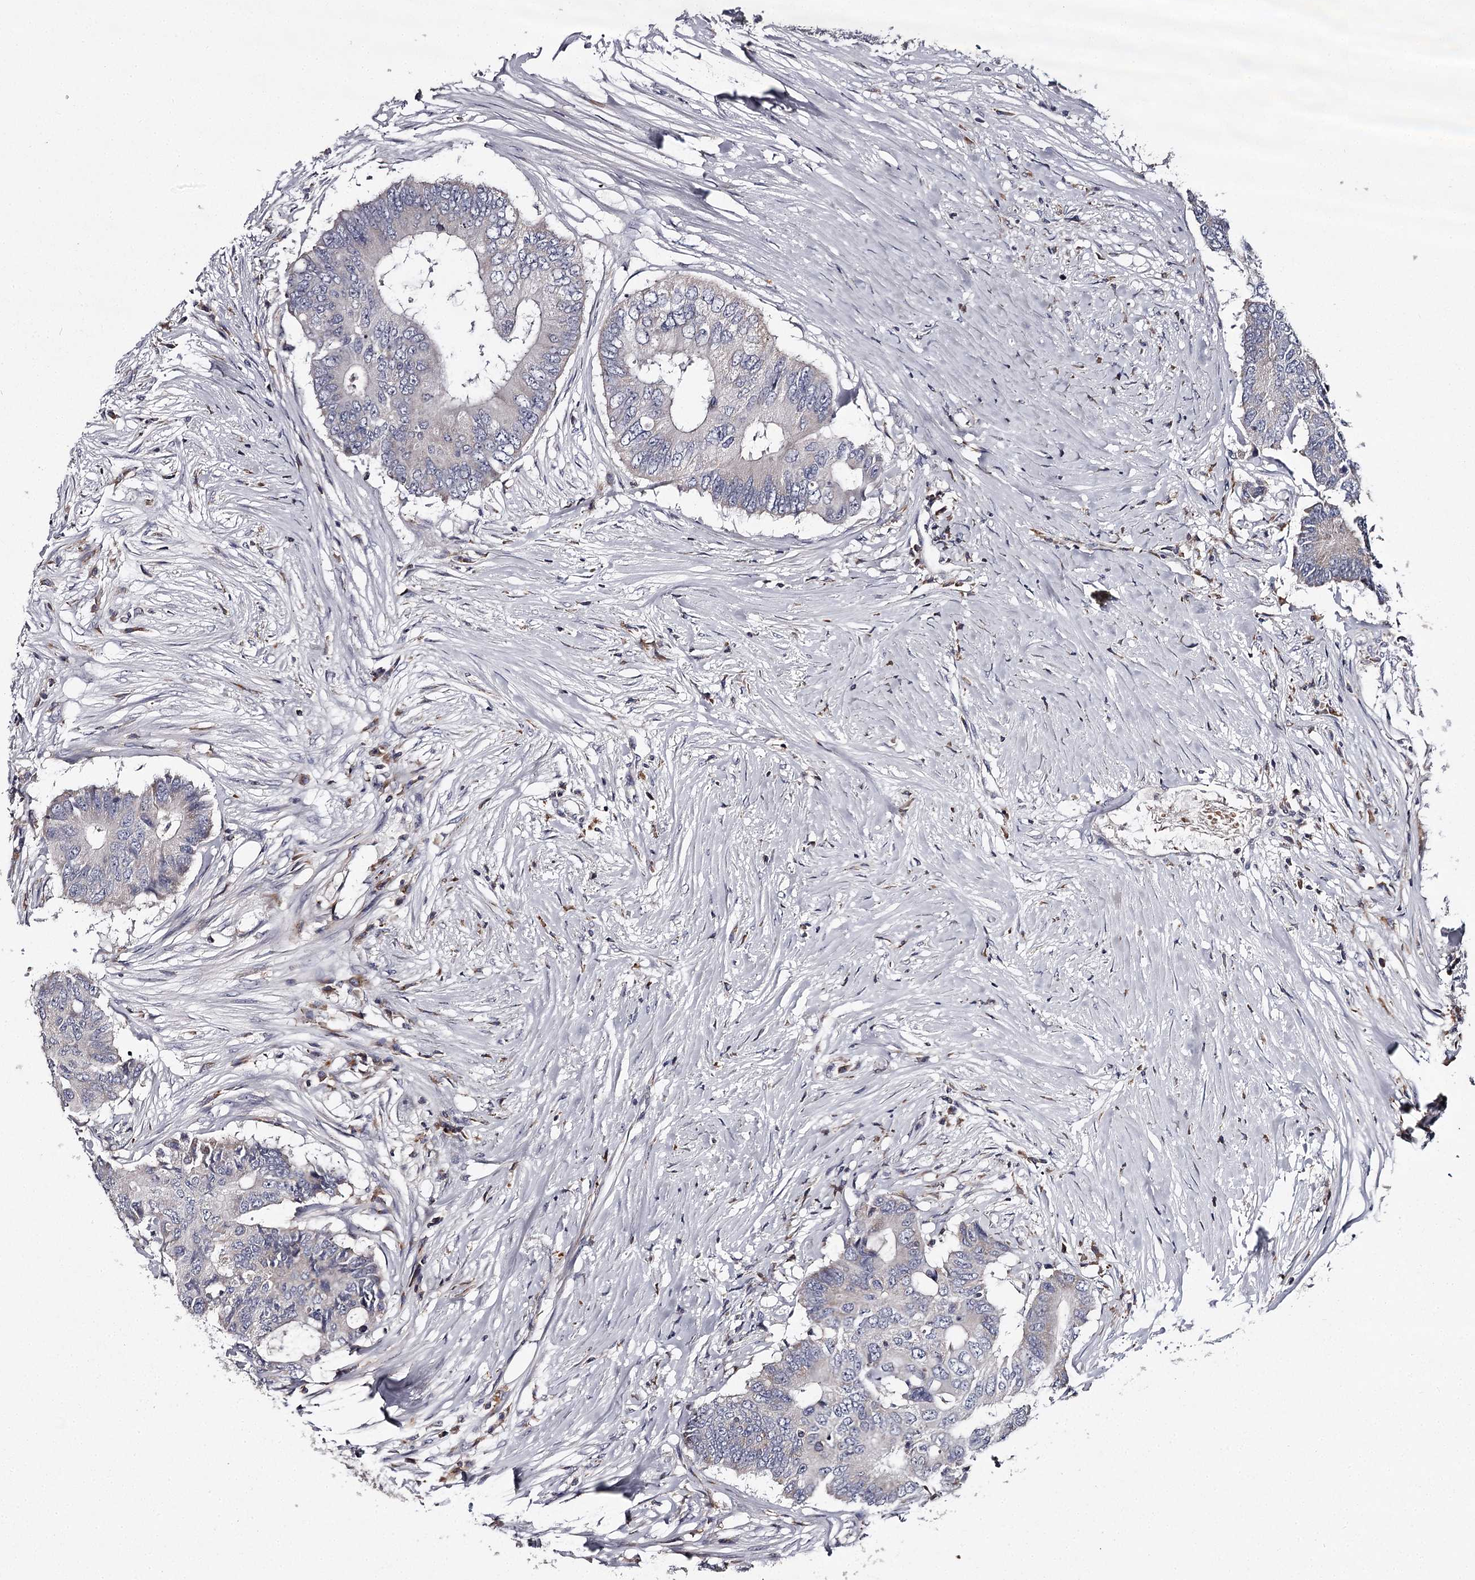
{"staining": {"intensity": "negative", "quantity": "none", "location": "none"}, "tissue": "colorectal cancer", "cell_type": "Tumor cells", "image_type": "cancer", "snomed": [{"axis": "morphology", "description": "Adenocarcinoma, NOS"}, {"axis": "topography", "description": "Colon"}], "caption": "An image of colorectal cancer stained for a protein exhibits no brown staining in tumor cells. The staining is performed using DAB (3,3'-diaminobenzidine) brown chromogen with nuclei counter-stained in using hematoxylin.", "gene": "RASSF6", "patient": {"sex": "male", "age": 71}}